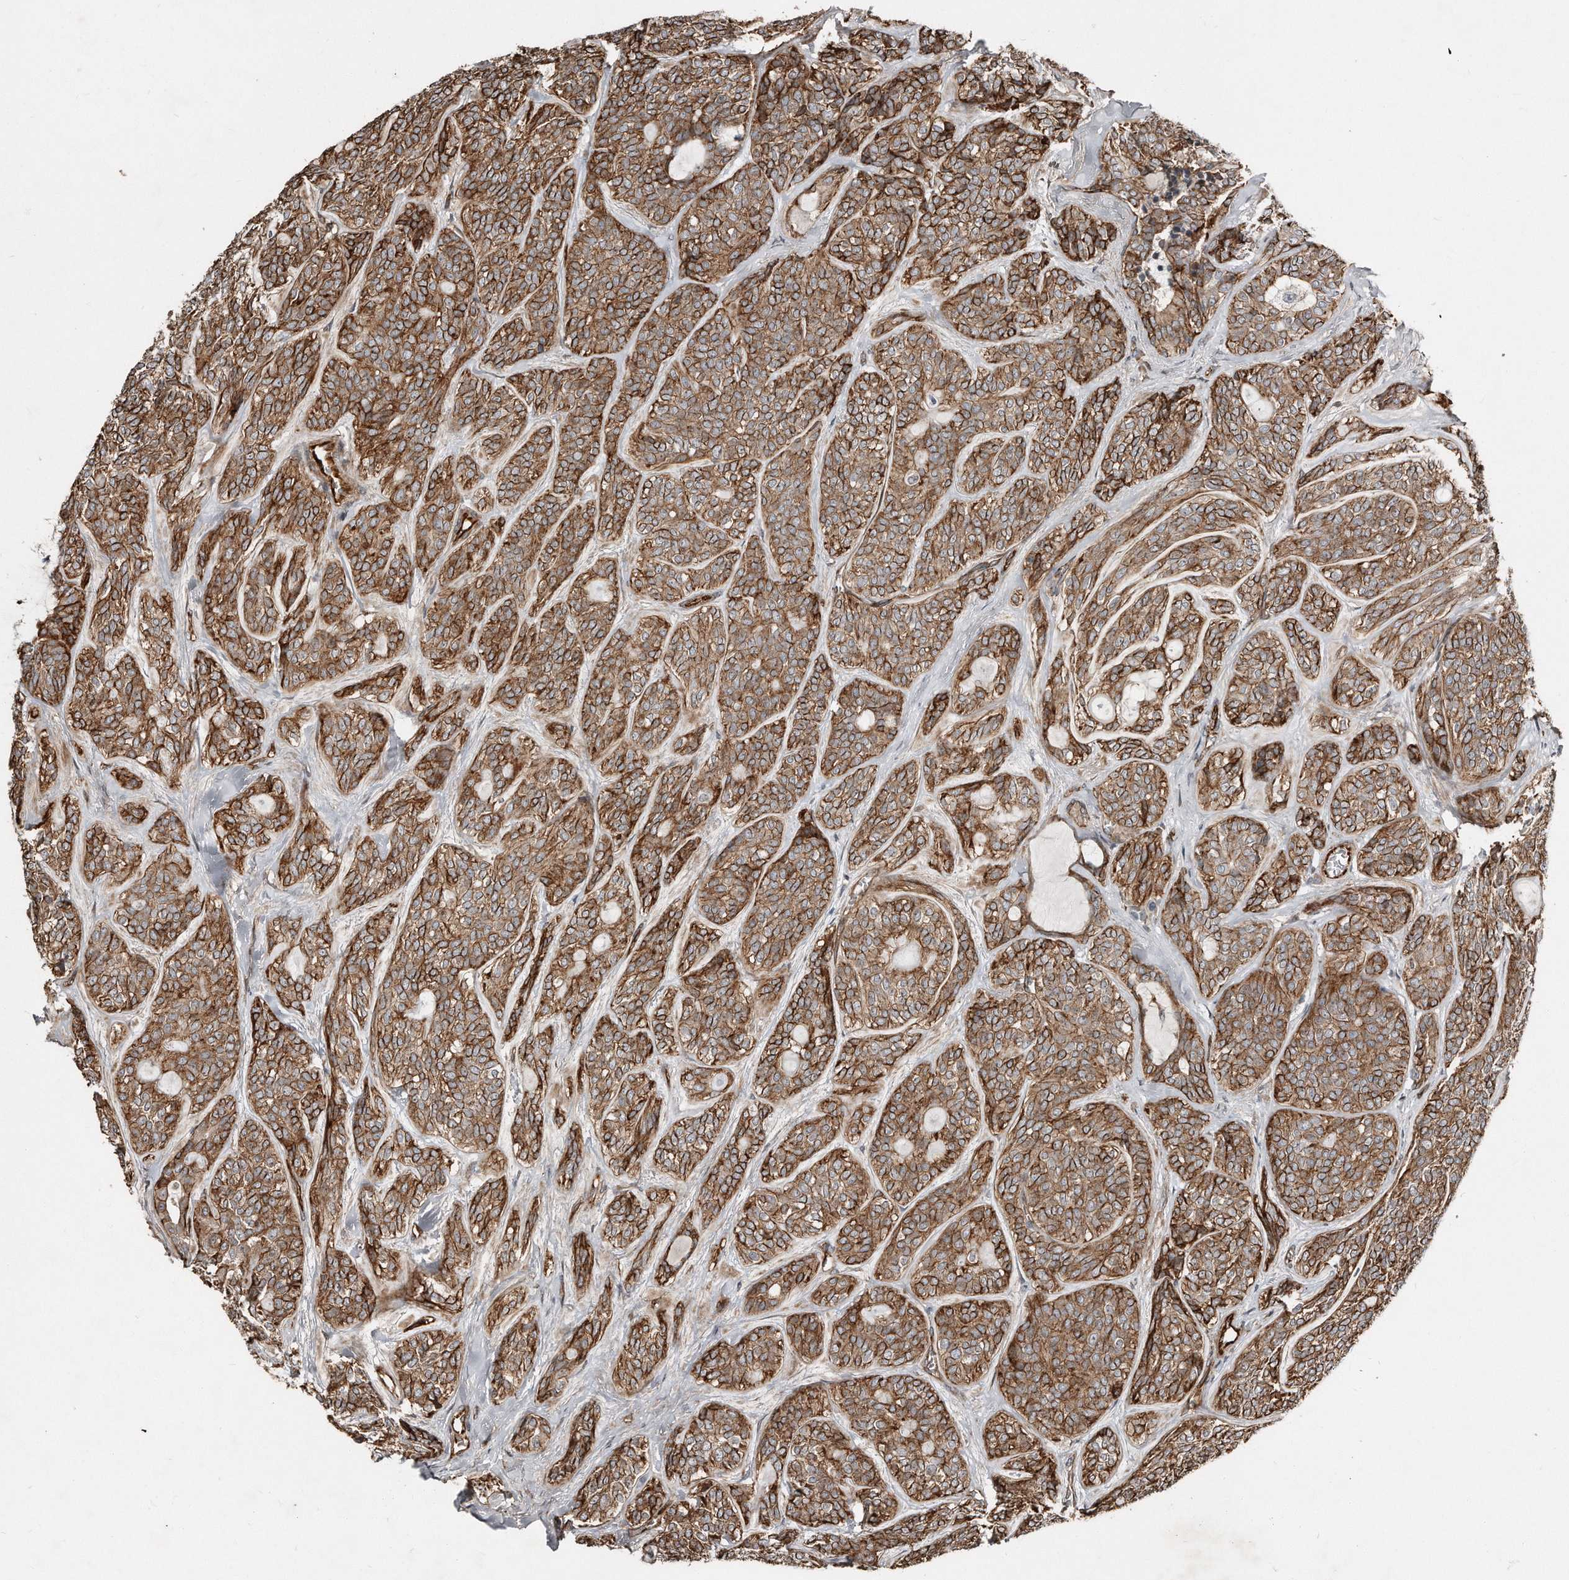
{"staining": {"intensity": "moderate", "quantity": ">75%", "location": "cytoplasmic/membranous"}, "tissue": "head and neck cancer", "cell_type": "Tumor cells", "image_type": "cancer", "snomed": [{"axis": "morphology", "description": "Adenocarcinoma, NOS"}, {"axis": "topography", "description": "Head-Neck"}], "caption": "The immunohistochemical stain labels moderate cytoplasmic/membranous staining in tumor cells of head and neck cancer tissue. (Brightfield microscopy of DAB IHC at high magnification).", "gene": "SNAP47", "patient": {"sex": "male", "age": 66}}